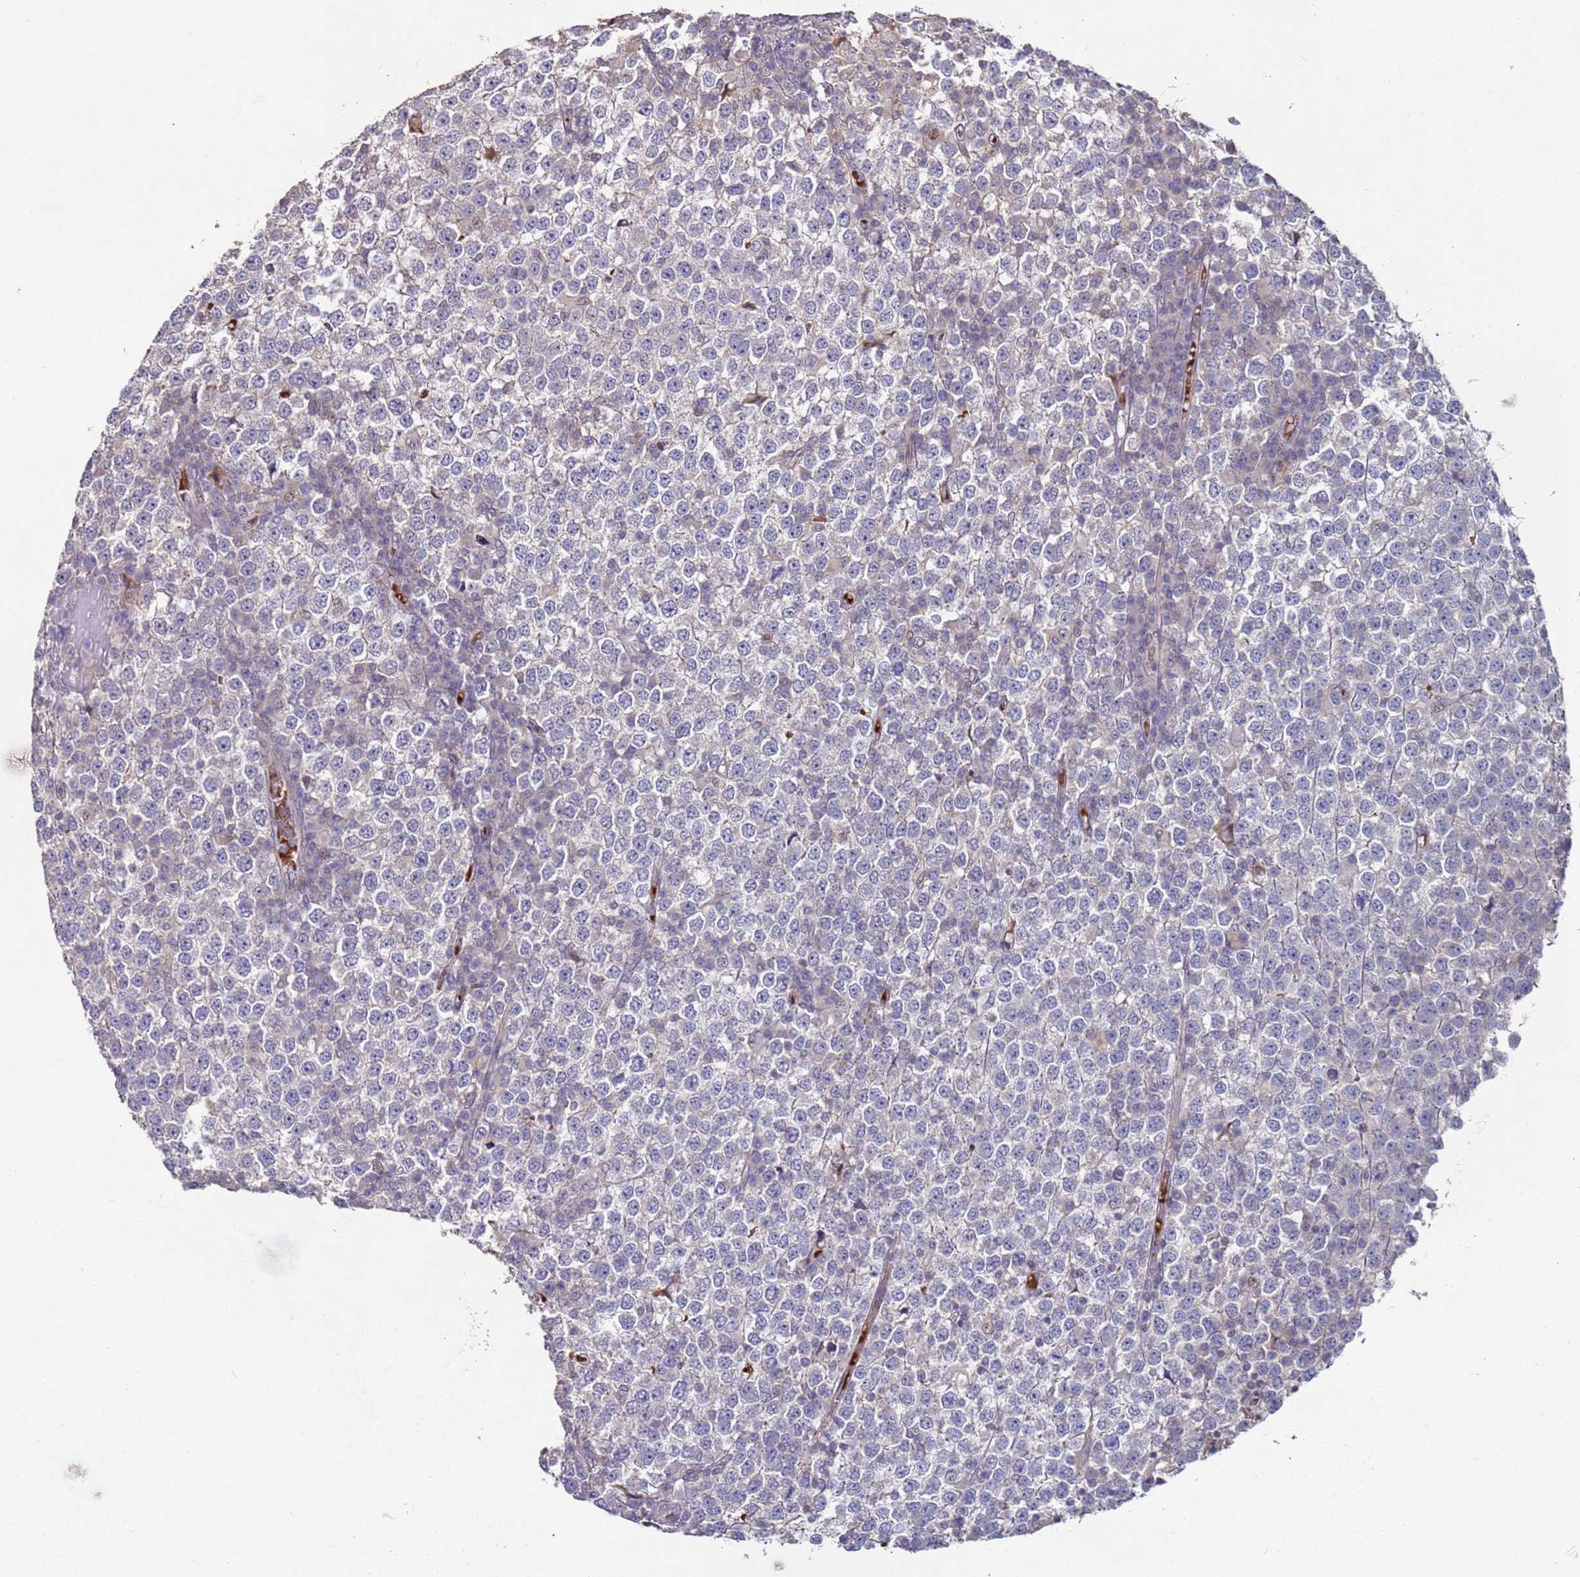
{"staining": {"intensity": "negative", "quantity": "none", "location": "none"}, "tissue": "testis cancer", "cell_type": "Tumor cells", "image_type": "cancer", "snomed": [{"axis": "morphology", "description": "Seminoma, NOS"}, {"axis": "topography", "description": "Testis"}], "caption": "IHC micrograph of testis cancer stained for a protein (brown), which demonstrates no expression in tumor cells. Brightfield microscopy of immunohistochemistry (IHC) stained with DAB (brown) and hematoxylin (blue), captured at high magnification.", "gene": "LACC1", "patient": {"sex": "male", "age": 65}}